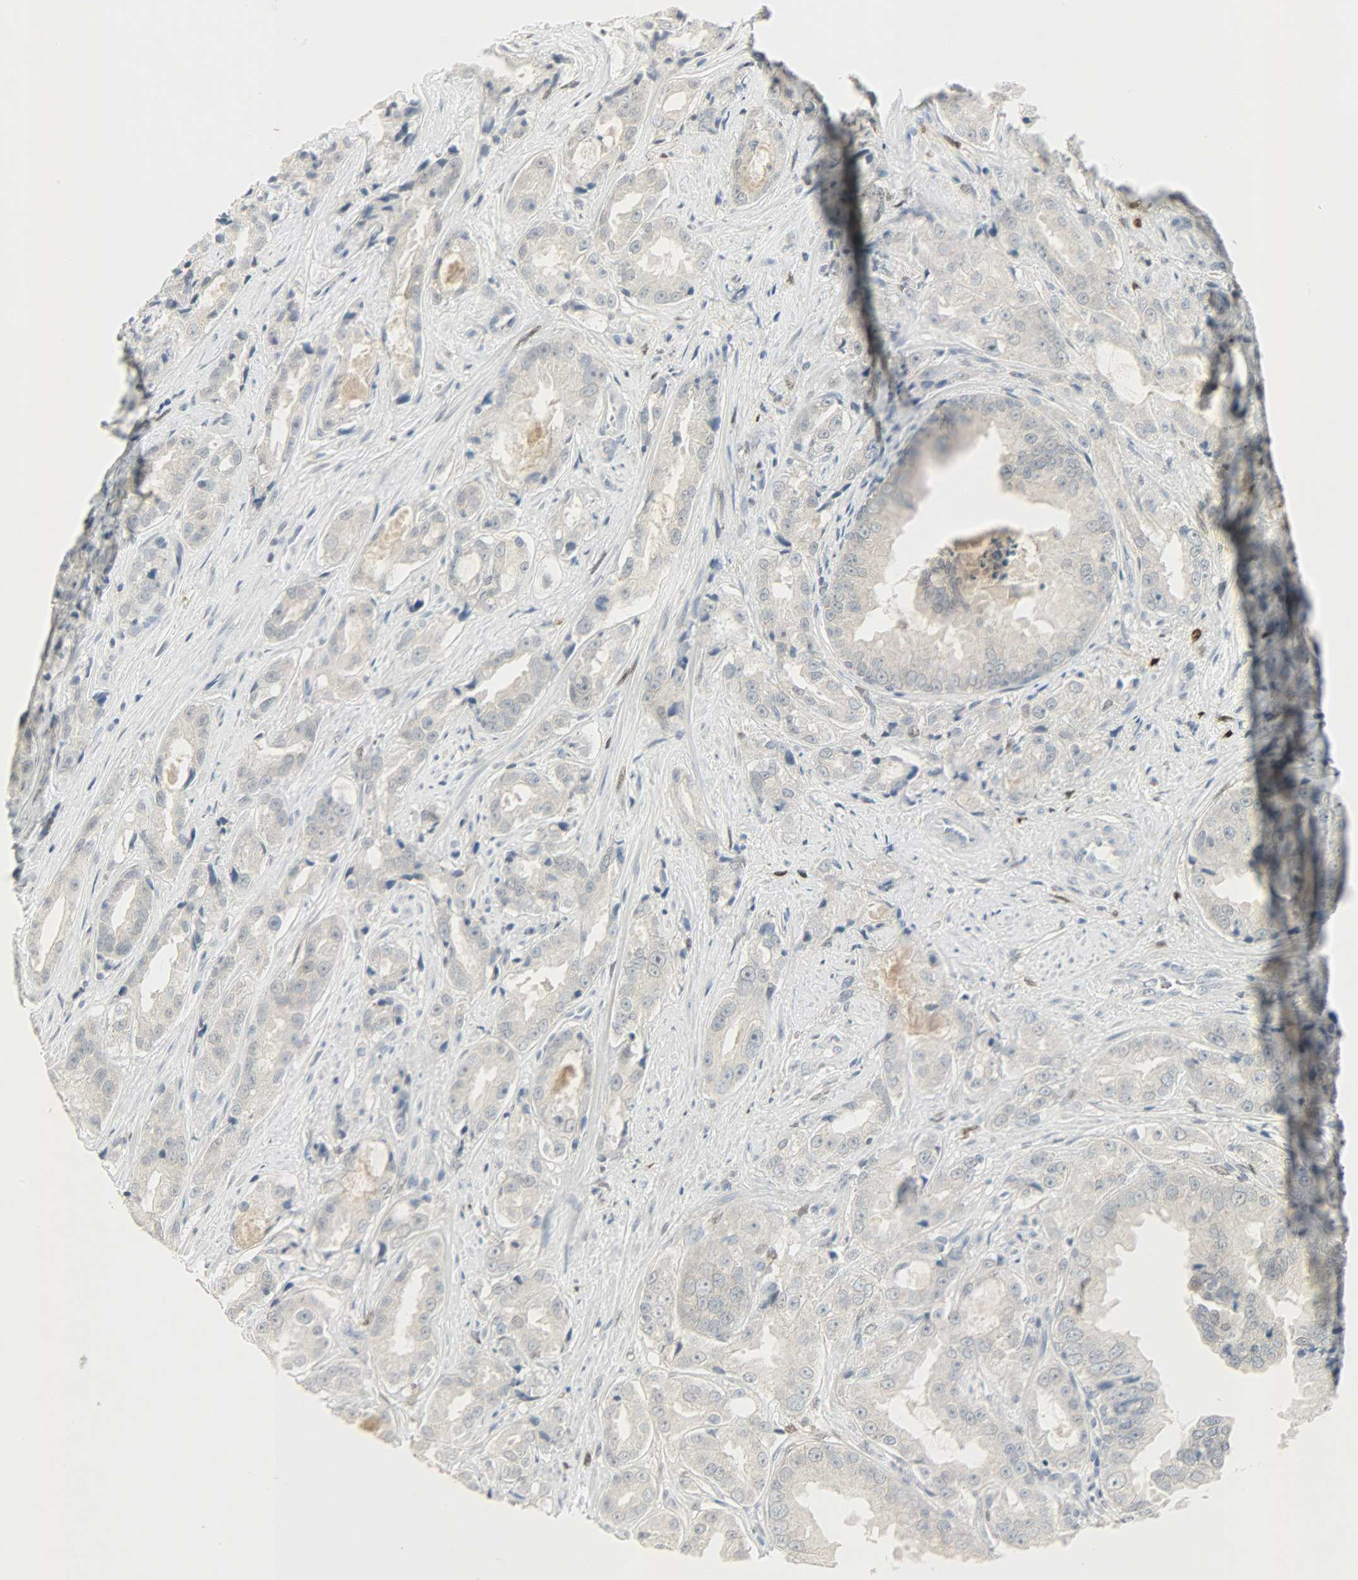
{"staining": {"intensity": "weak", "quantity": "25%-75%", "location": "cytoplasmic/membranous"}, "tissue": "prostate cancer", "cell_type": "Tumor cells", "image_type": "cancer", "snomed": [{"axis": "morphology", "description": "Adenocarcinoma, High grade"}, {"axis": "topography", "description": "Prostate"}], "caption": "A photomicrograph of human prostate cancer stained for a protein shows weak cytoplasmic/membranous brown staining in tumor cells.", "gene": "CAMK4", "patient": {"sex": "male", "age": 73}}